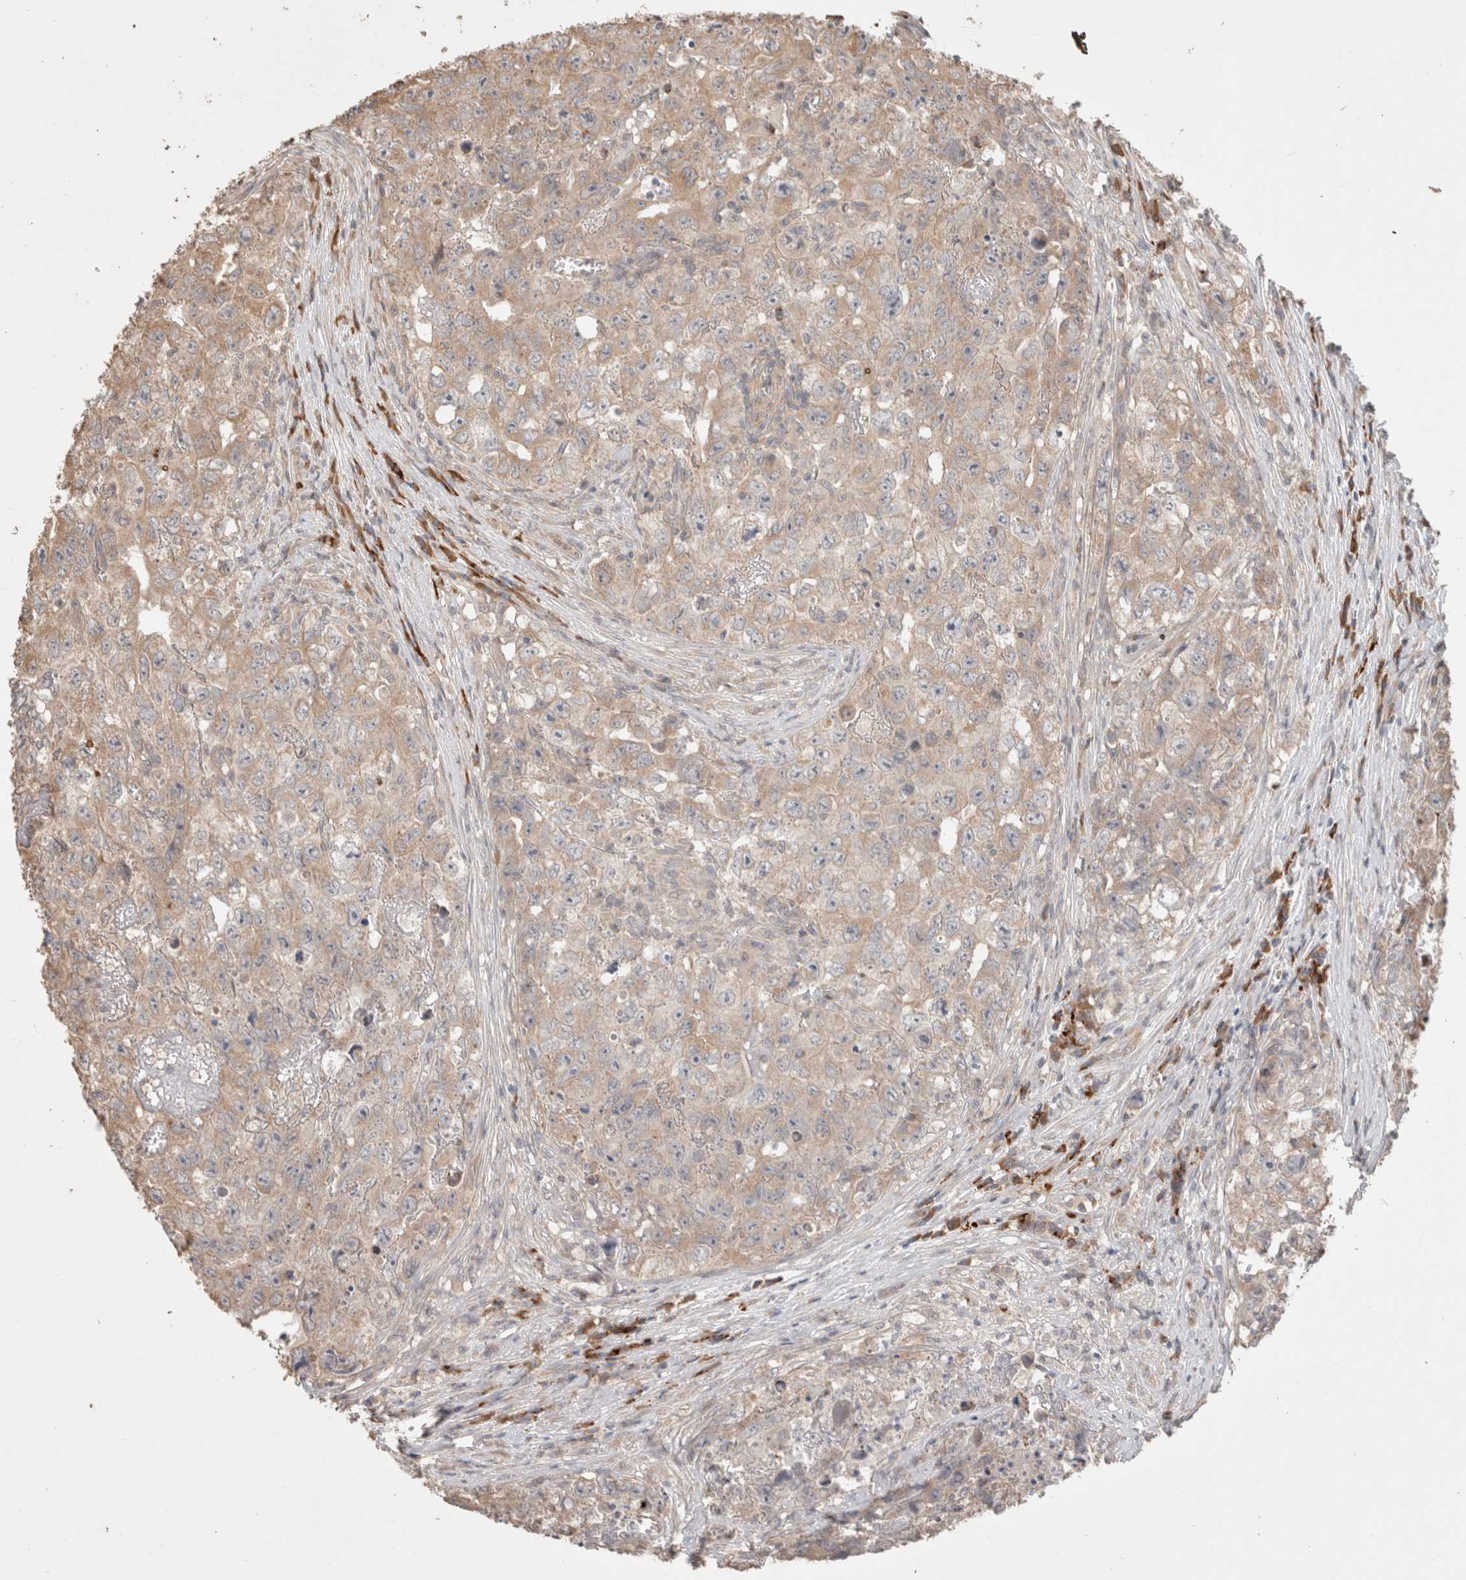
{"staining": {"intensity": "weak", "quantity": "25%-75%", "location": "cytoplasmic/membranous"}, "tissue": "testis cancer", "cell_type": "Tumor cells", "image_type": "cancer", "snomed": [{"axis": "morphology", "description": "Seminoma, NOS"}, {"axis": "morphology", "description": "Carcinoma, Embryonal, NOS"}, {"axis": "topography", "description": "Testis"}], "caption": "Protein analysis of testis cancer tissue reveals weak cytoplasmic/membranous expression in about 25%-75% of tumor cells. The staining is performed using DAB (3,3'-diaminobenzidine) brown chromogen to label protein expression. The nuclei are counter-stained blue using hematoxylin.", "gene": "HROB", "patient": {"sex": "male", "age": 43}}